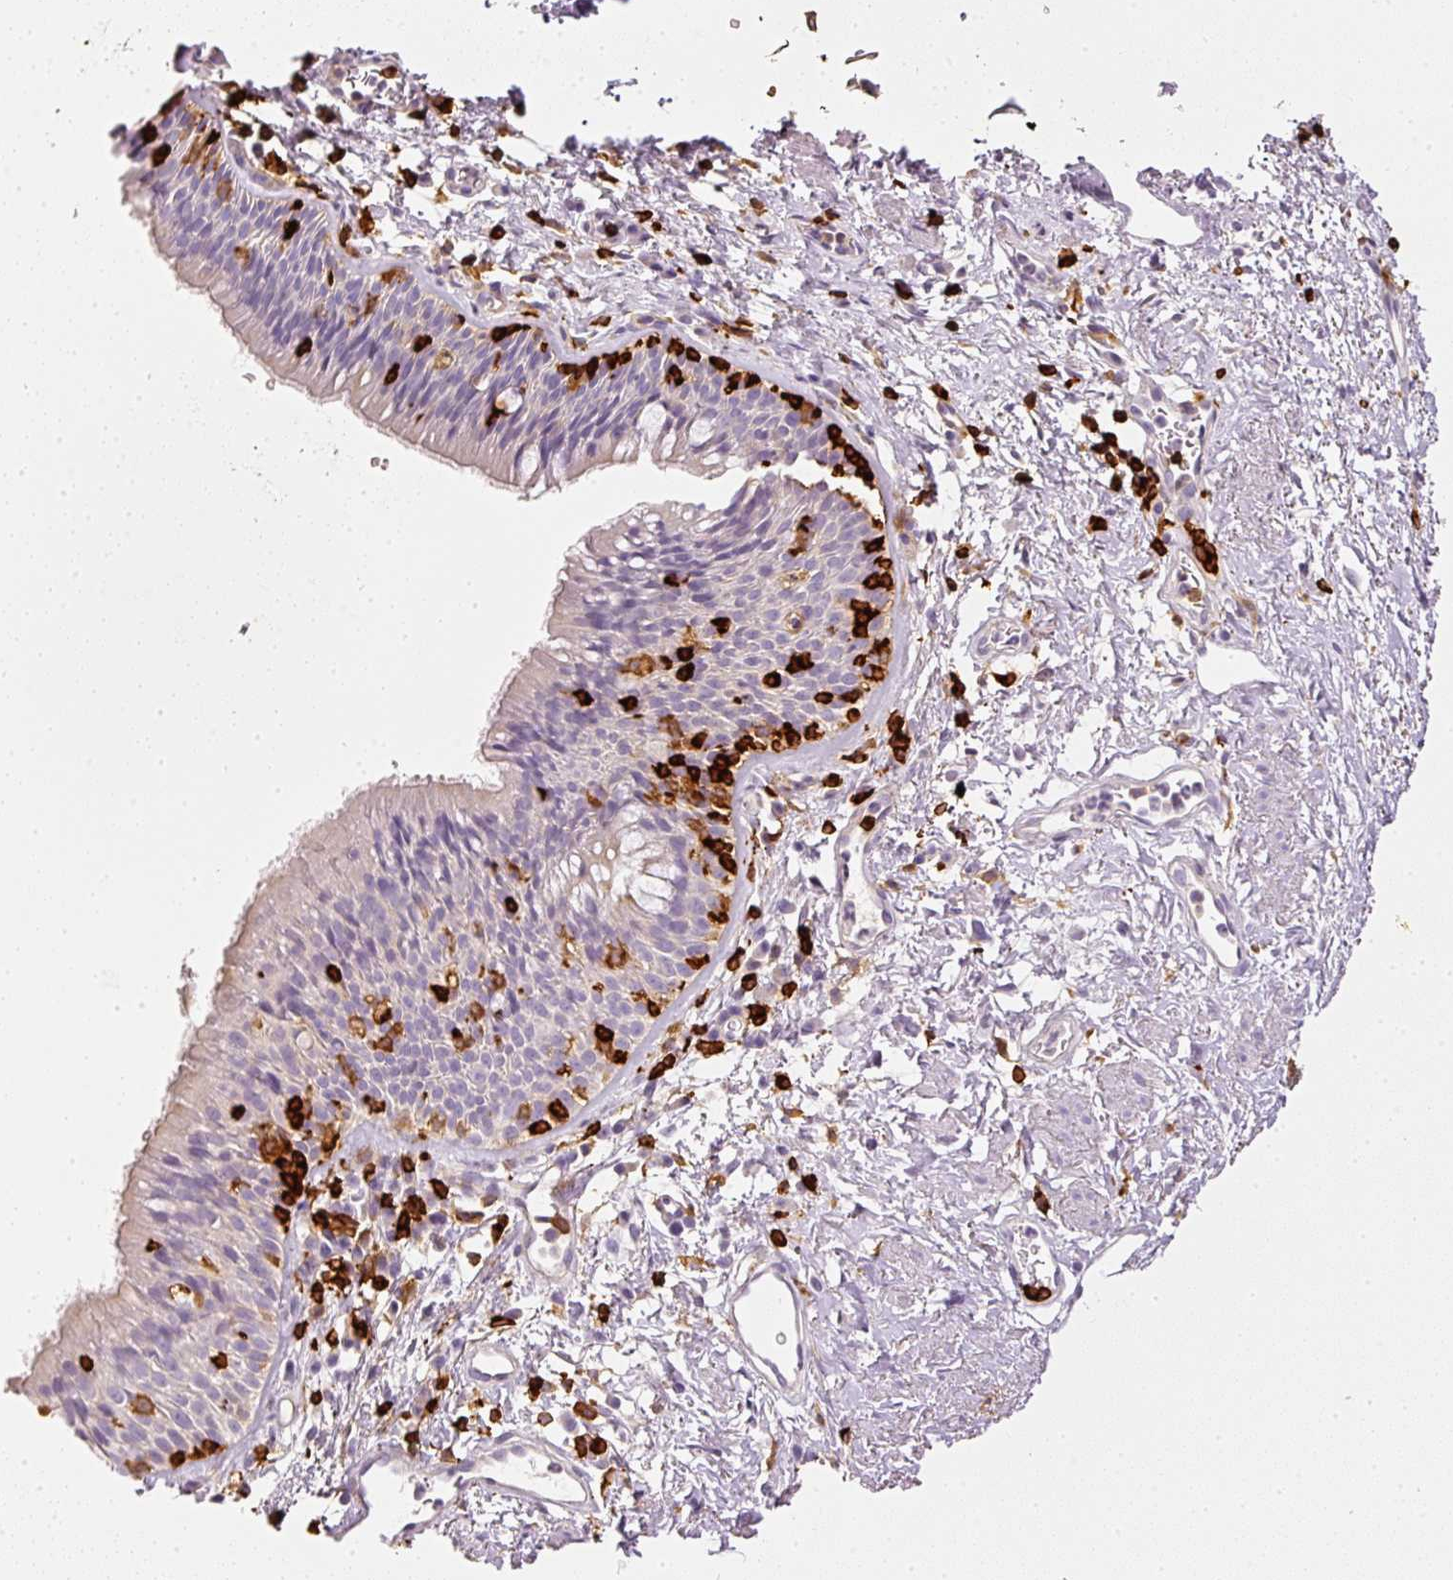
{"staining": {"intensity": "negative", "quantity": "none", "location": "none"}, "tissue": "nasopharynx", "cell_type": "Respiratory epithelial cells", "image_type": "normal", "snomed": [{"axis": "morphology", "description": "Normal tissue, NOS"}, {"axis": "topography", "description": "Cartilage tissue"}, {"axis": "topography", "description": "Nasopharynx"}, {"axis": "topography", "description": "Thyroid gland"}], "caption": "Respiratory epithelial cells show no significant protein staining in unremarkable nasopharynx.", "gene": "EVL", "patient": {"sex": "male", "age": 63}}